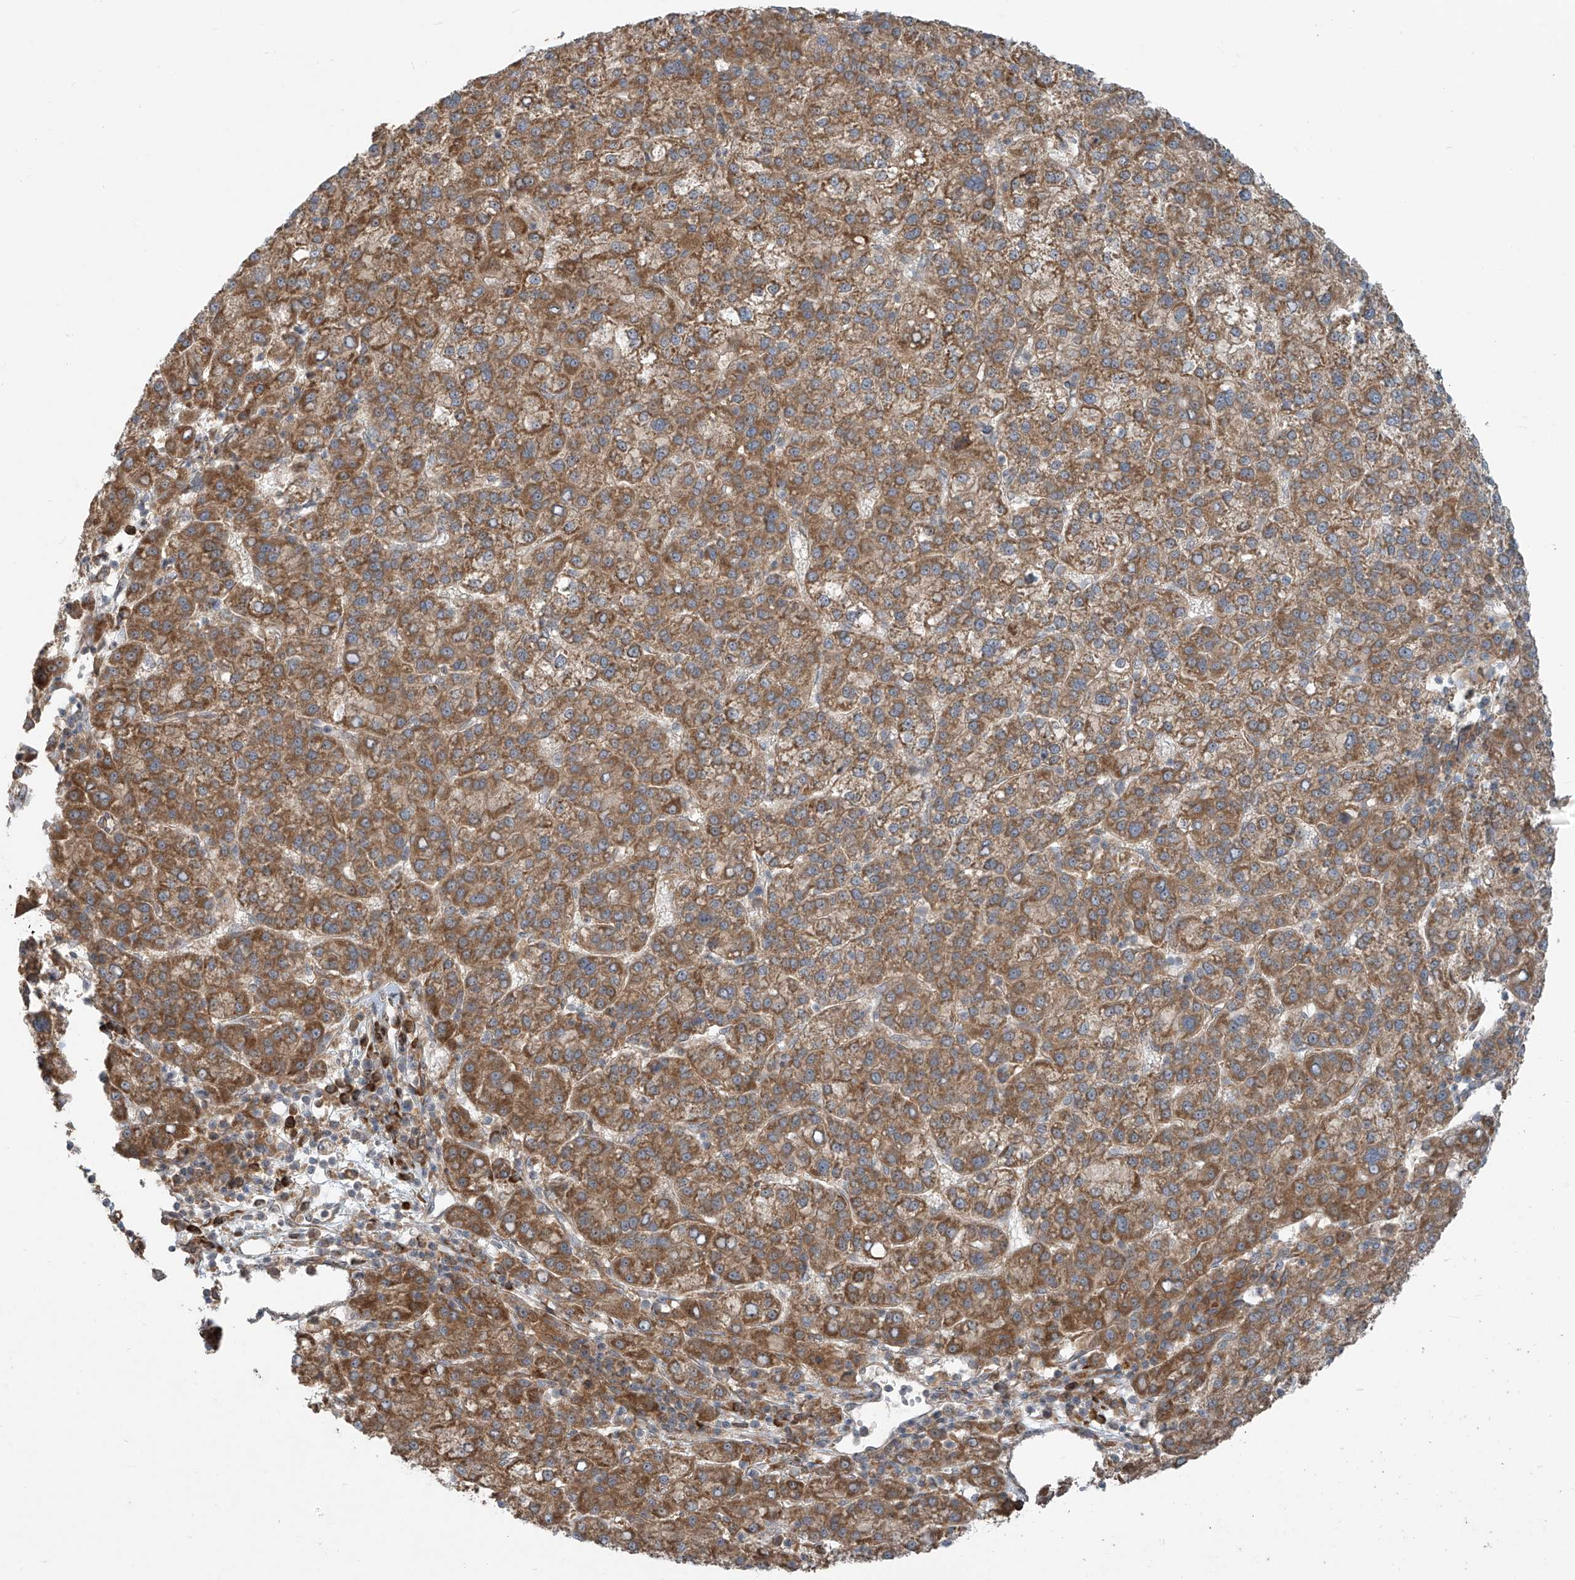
{"staining": {"intensity": "moderate", "quantity": ">75%", "location": "cytoplasmic/membranous"}, "tissue": "liver cancer", "cell_type": "Tumor cells", "image_type": "cancer", "snomed": [{"axis": "morphology", "description": "Carcinoma, Hepatocellular, NOS"}, {"axis": "topography", "description": "Liver"}], "caption": "Immunohistochemistry (IHC) image of neoplastic tissue: liver cancer stained using IHC shows medium levels of moderate protein expression localized specifically in the cytoplasmic/membranous of tumor cells, appearing as a cytoplasmic/membranous brown color.", "gene": "KATNIP", "patient": {"sex": "female", "age": 58}}